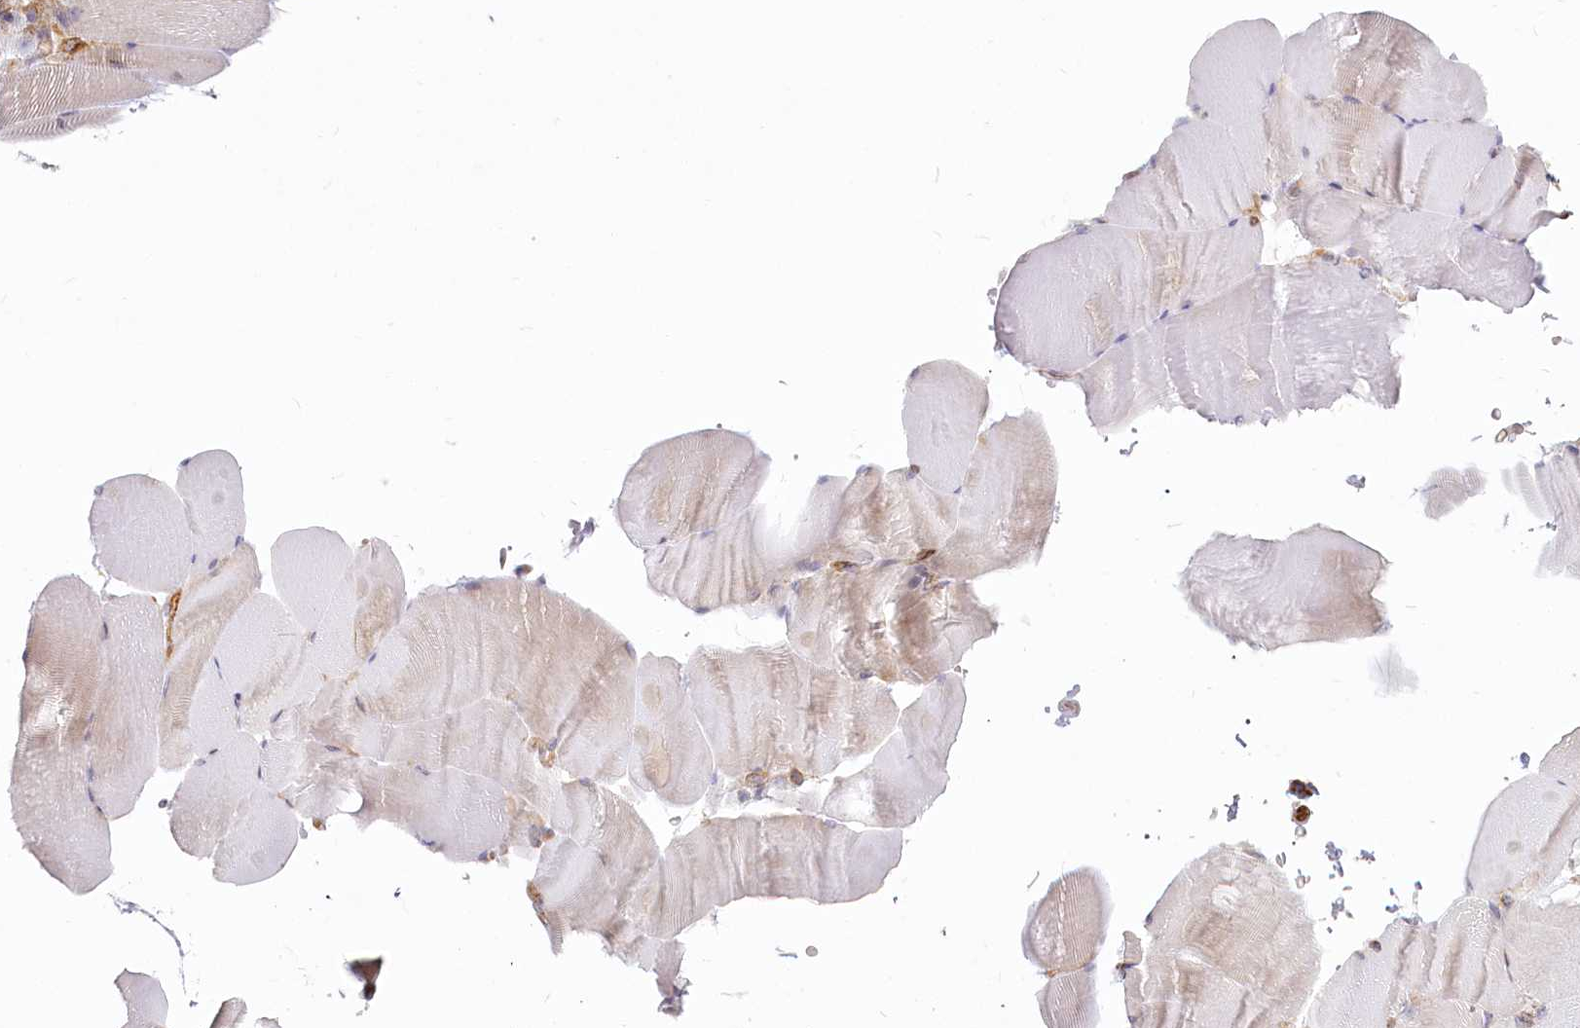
{"staining": {"intensity": "negative", "quantity": "none", "location": "none"}, "tissue": "skeletal muscle", "cell_type": "Myocytes", "image_type": "normal", "snomed": [{"axis": "morphology", "description": "Normal tissue, NOS"}, {"axis": "topography", "description": "Skeletal muscle"}, {"axis": "topography", "description": "Parathyroid gland"}], "caption": "Immunohistochemistry (IHC) of normal skeletal muscle shows no staining in myocytes. Brightfield microscopy of immunohistochemistry (IHC) stained with DAB (brown) and hematoxylin (blue), captured at high magnification.", "gene": "HARS2", "patient": {"sex": "female", "age": 37}}